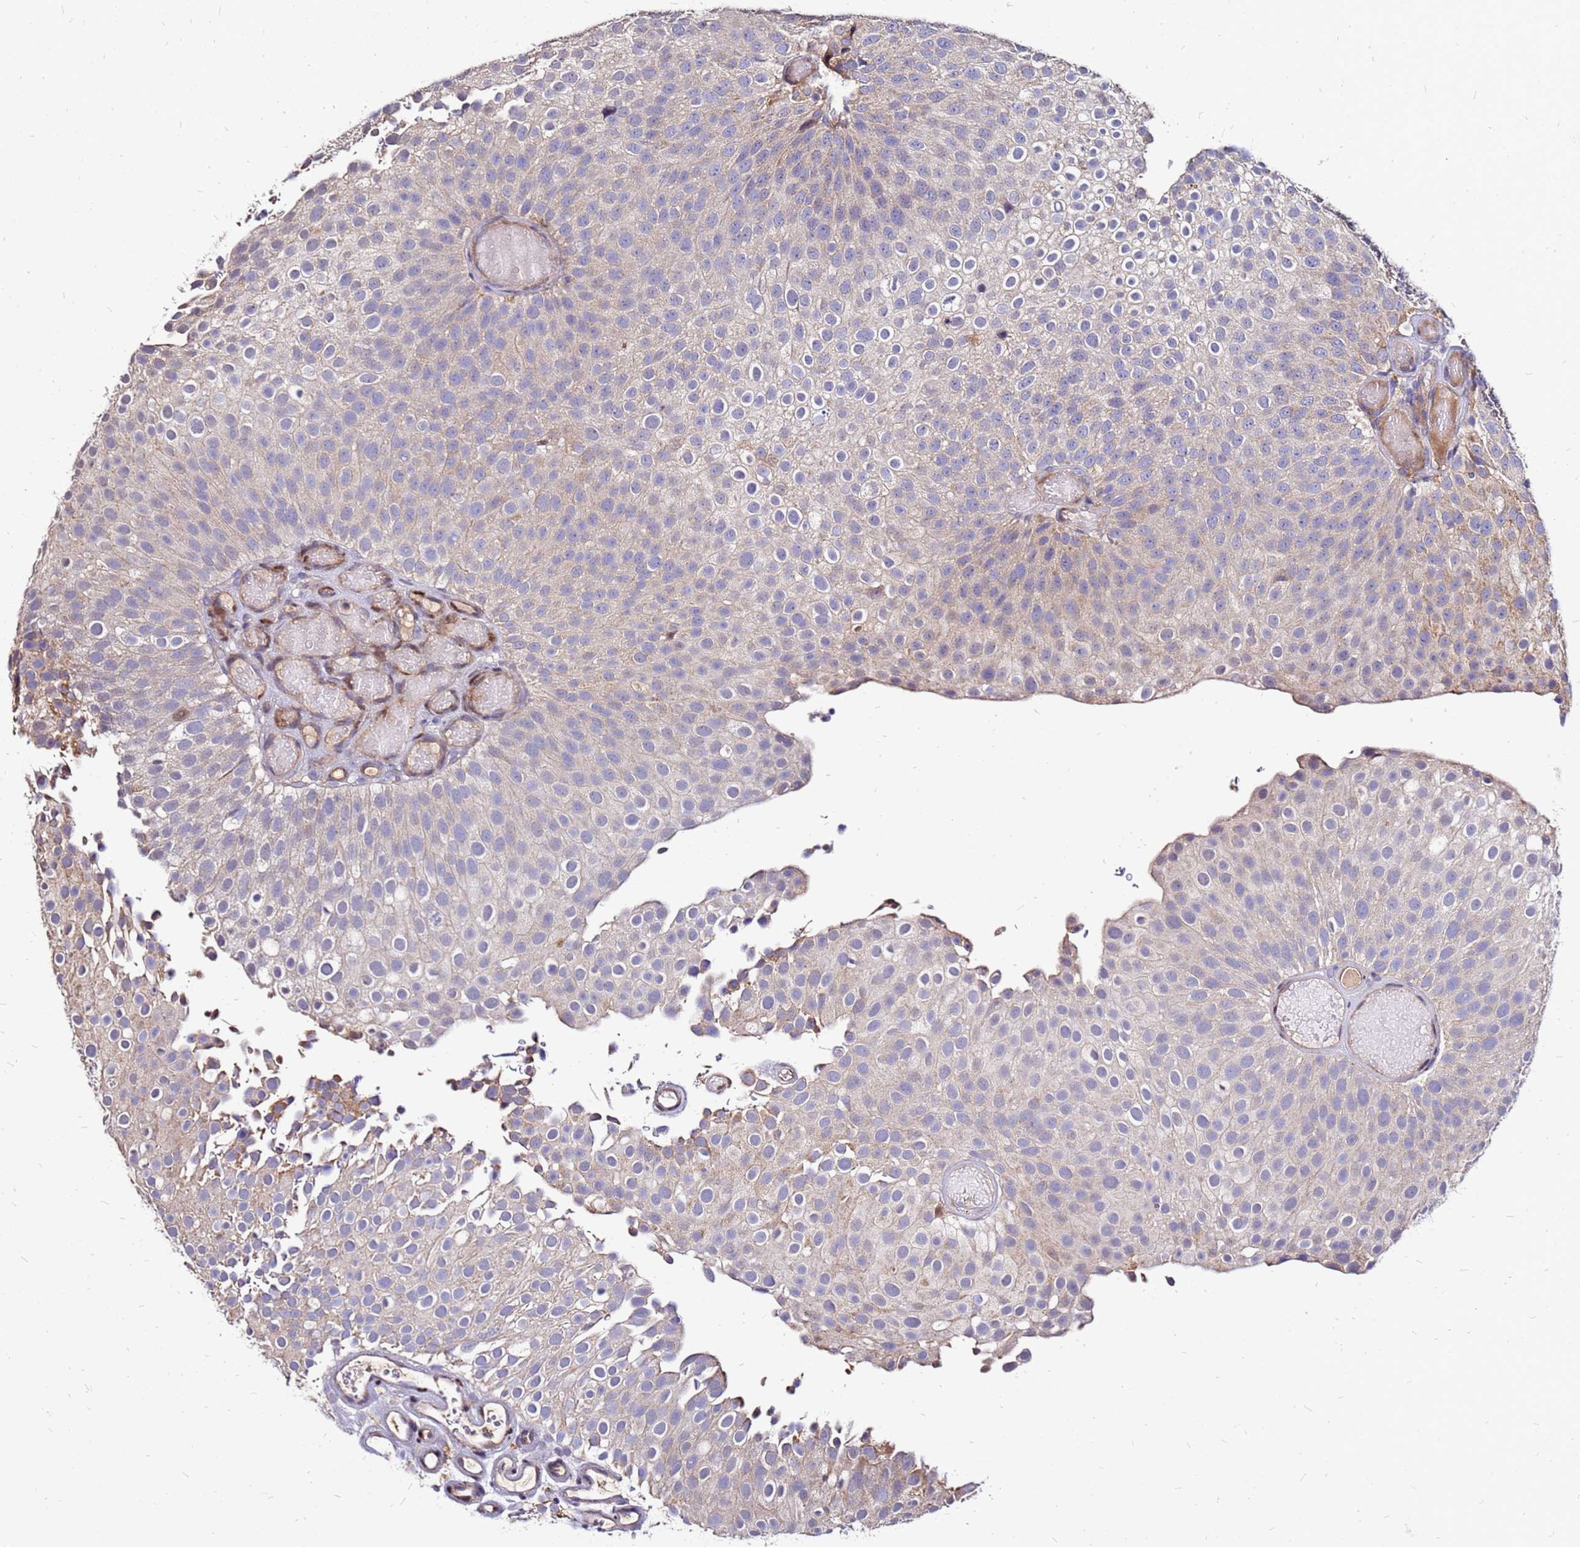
{"staining": {"intensity": "moderate", "quantity": "<25%", "location": "cytoplasmic/membranous"}, "tissue": "urothelial cancer", "cell_type": "Tumor cells", "image_type": "cancer", "snomed": [{"axis": "morphology", "description": "Urothelial carcinoma, Low grade"}, {"axis": "topography", "description": "Urinary bladder"}], "caption": "A brown stain highlights moderate cytoplasmic/membranous staining of a protein in human urothelial carcinoma (low-grade) tumor cells.", "gene": "ARHGEF5", "patient": {"sex": "male", "age": 78}}